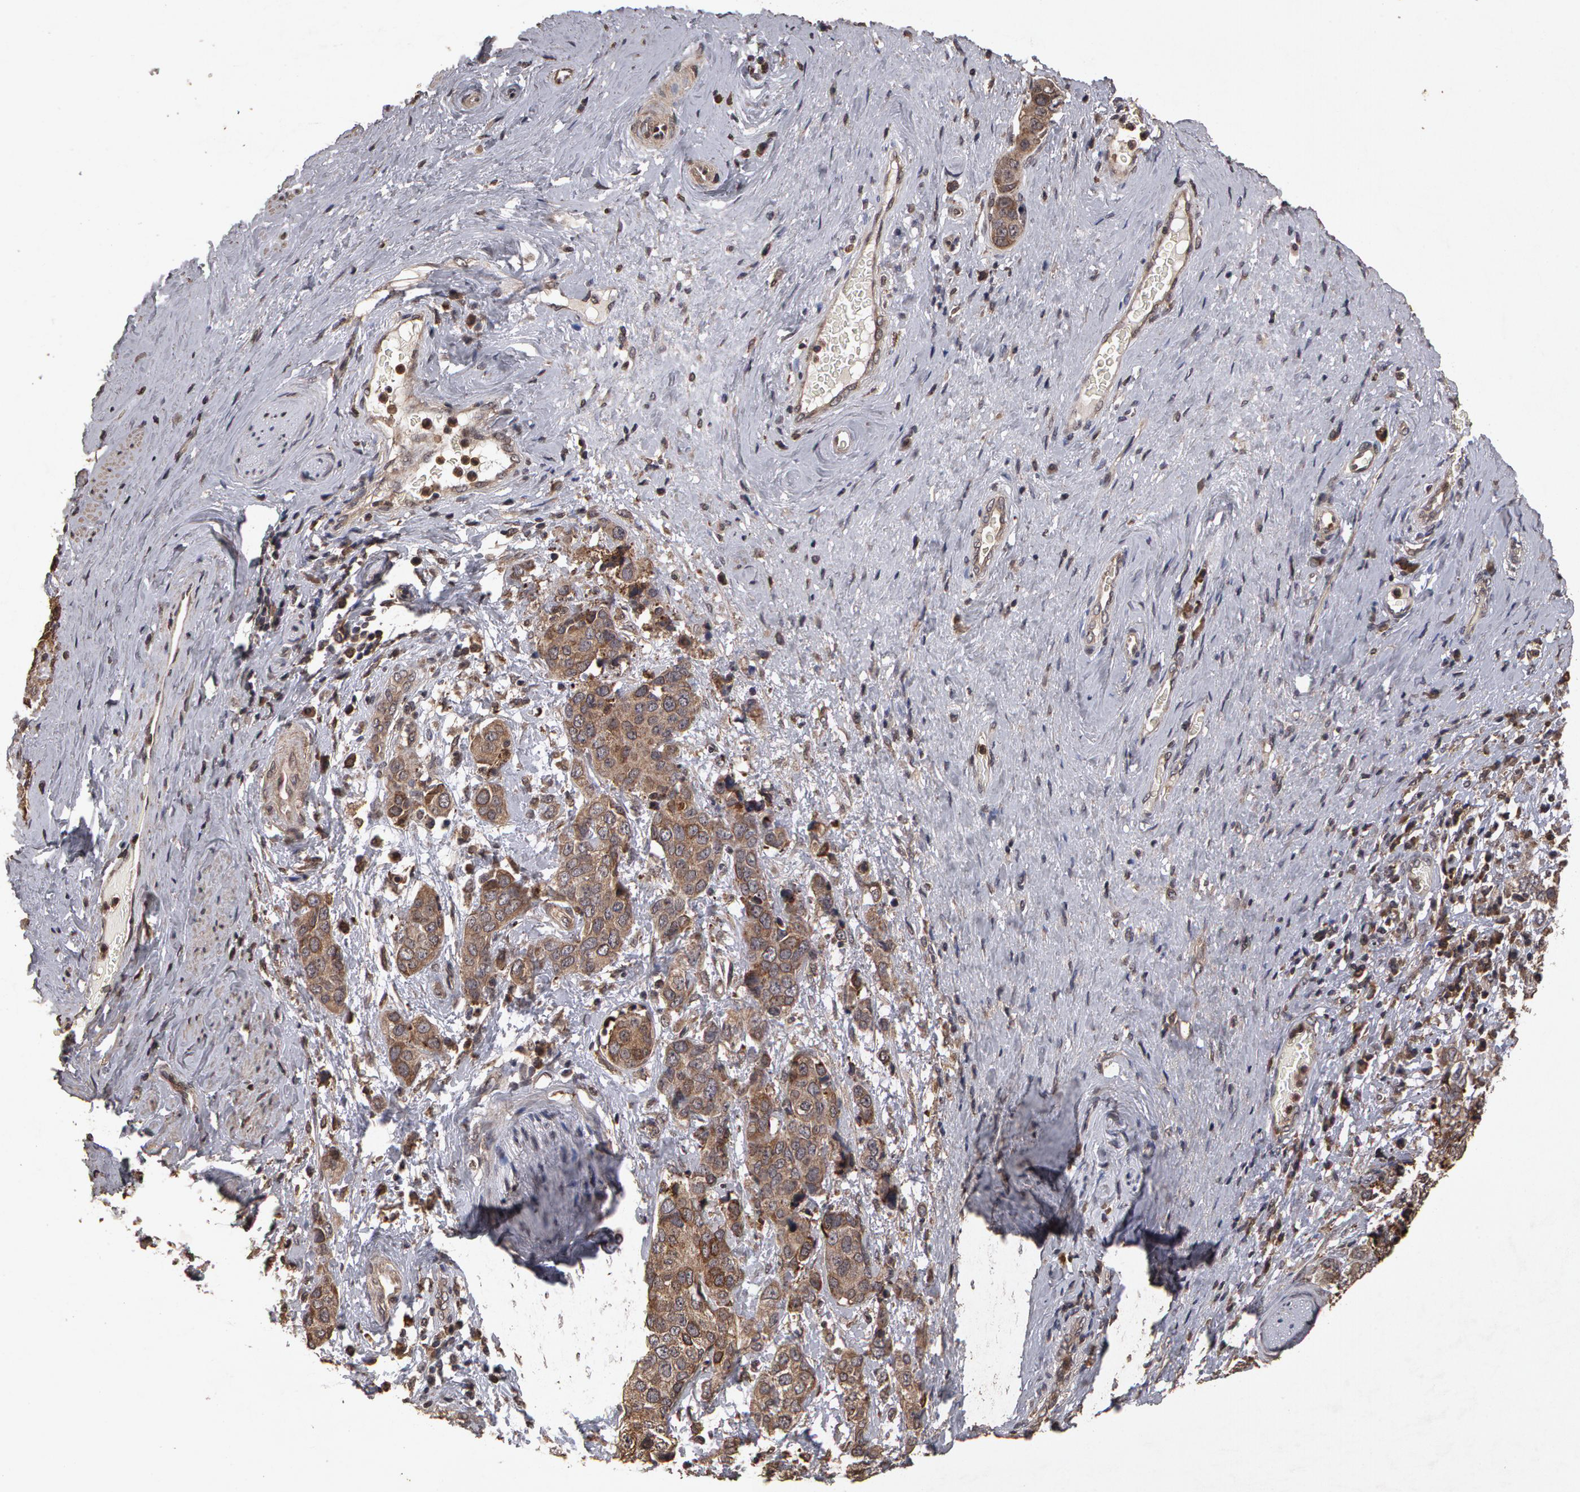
{"staining": {"intensity": "weak", "quantity": ">75%", "location": "cytoplasmic/membranous"}, "tissue": "cervical cancer", "cell_type": "Tumor cells", "image_type": "cancer", "snomed": [{"axis": "morphology", "description": "Squamous cell carcinoma, NOS"}, {"axis": "topography", "description": "Cervix"}], "caption": "High-magnification brightfield microscopy of squamous cell carcinoma (cervical) stained with DAB (brown) and counterstained with hematoxylin (blue). tumor cells exhibit weak cytoplasmic/membranous positivity is seen in approximately>75% of cells. (Brightfield microscopy of DAB IHC at high magnification).", "gene": "CALR", "patient": {"sex": "female", "age": 54}}